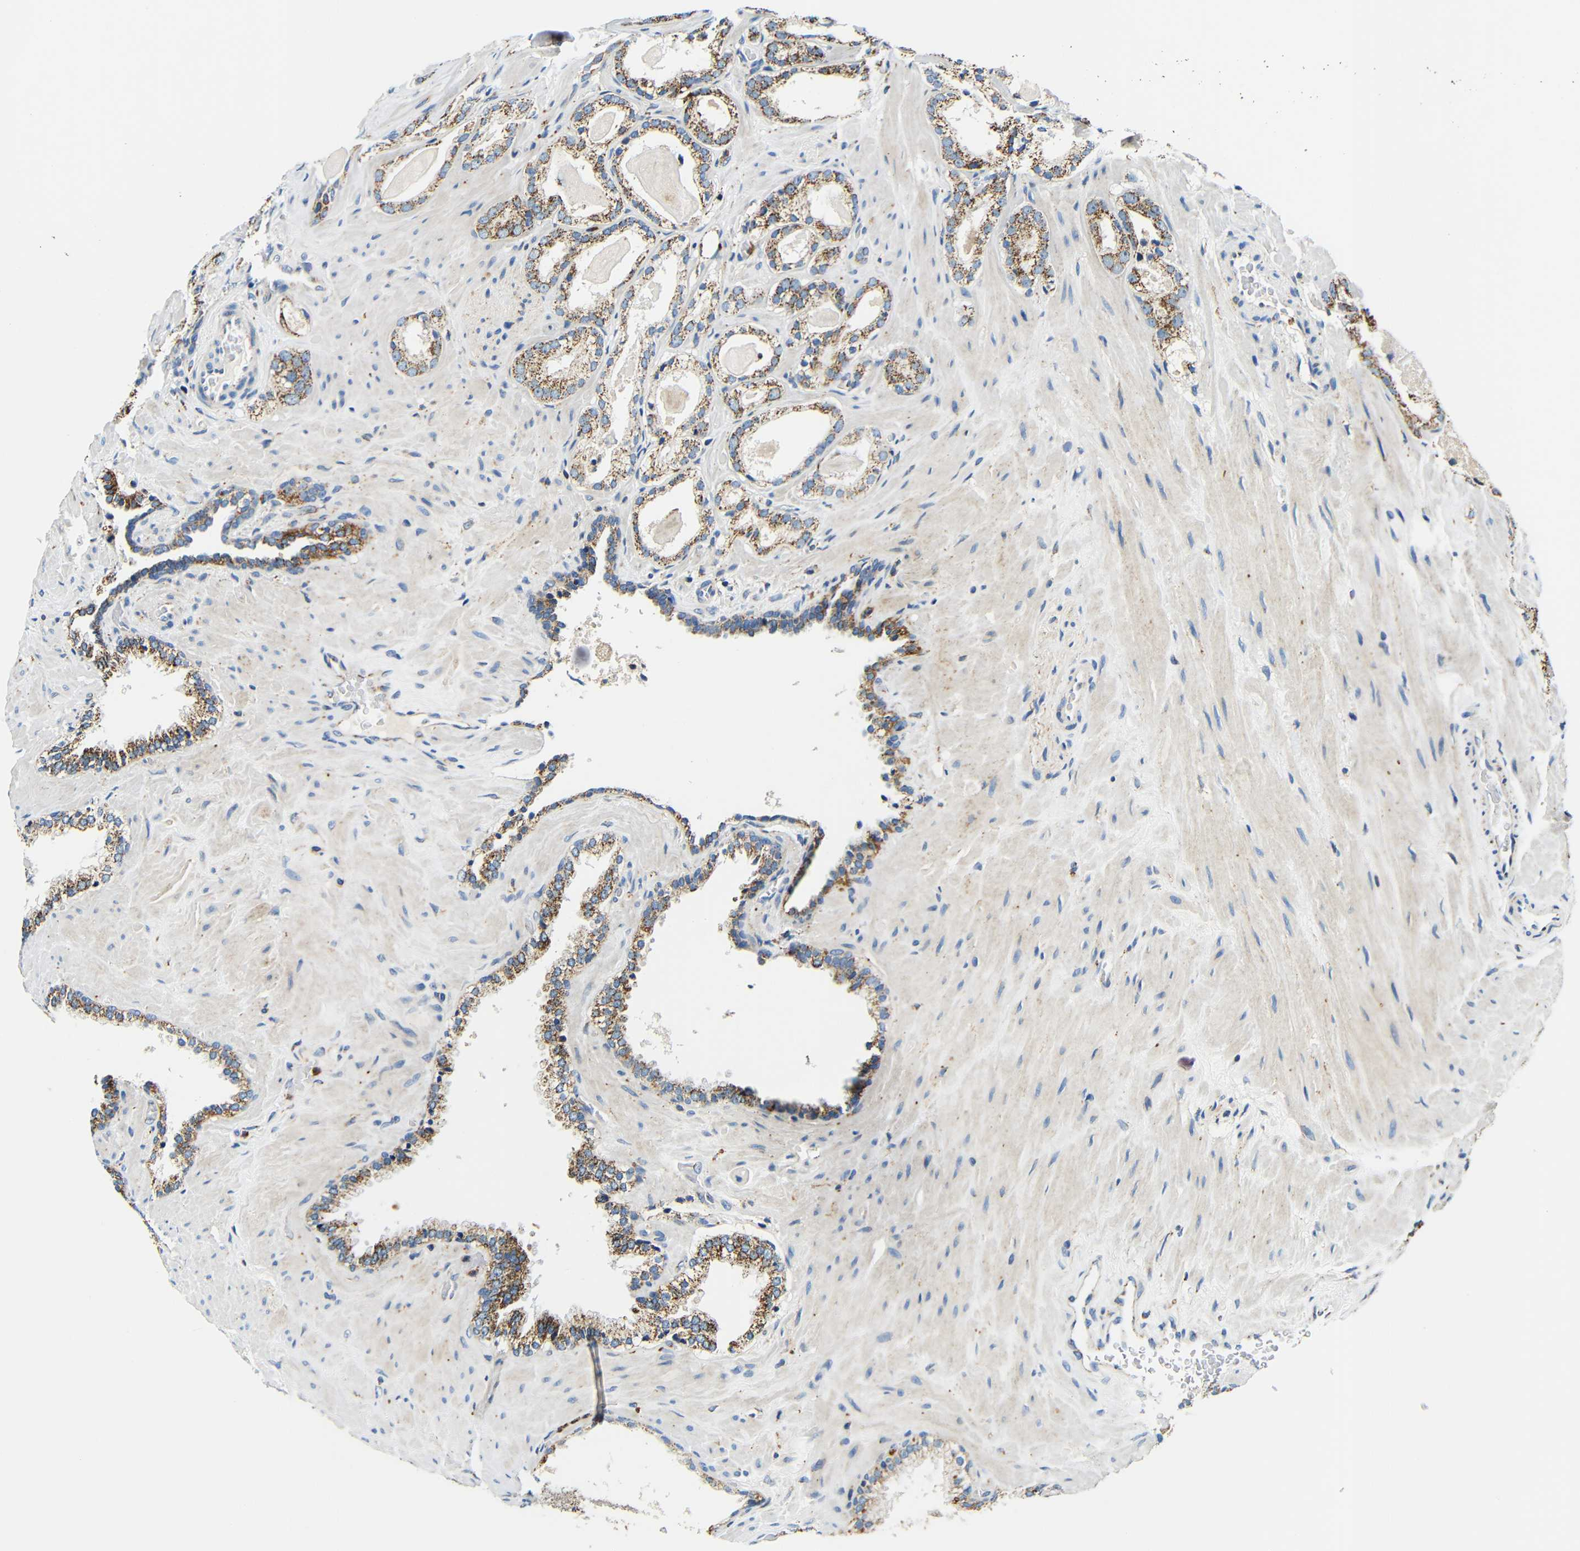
{"staining": {"intensity": "strong", "quantity": ">75%", "location": "cytoplasmic/membranous"}, "tissue": "prostate cancer", "cell_type": "Tumor cells", "image_type": "cancer", "snomed": [{"axis": "morphology", "description": "Adenocarcinoma, High grade"}, {"axis": "topography", "description": "Prostate"}], "caption": "The photomicrograph shows immunohistochemical staining of prostate cancer. There is strong cytoplasmic/membranous positivity is seen in about >75% of tumor cells.", "gene": "GALNT18", "patient": {"sex": "male", "age": 56}}